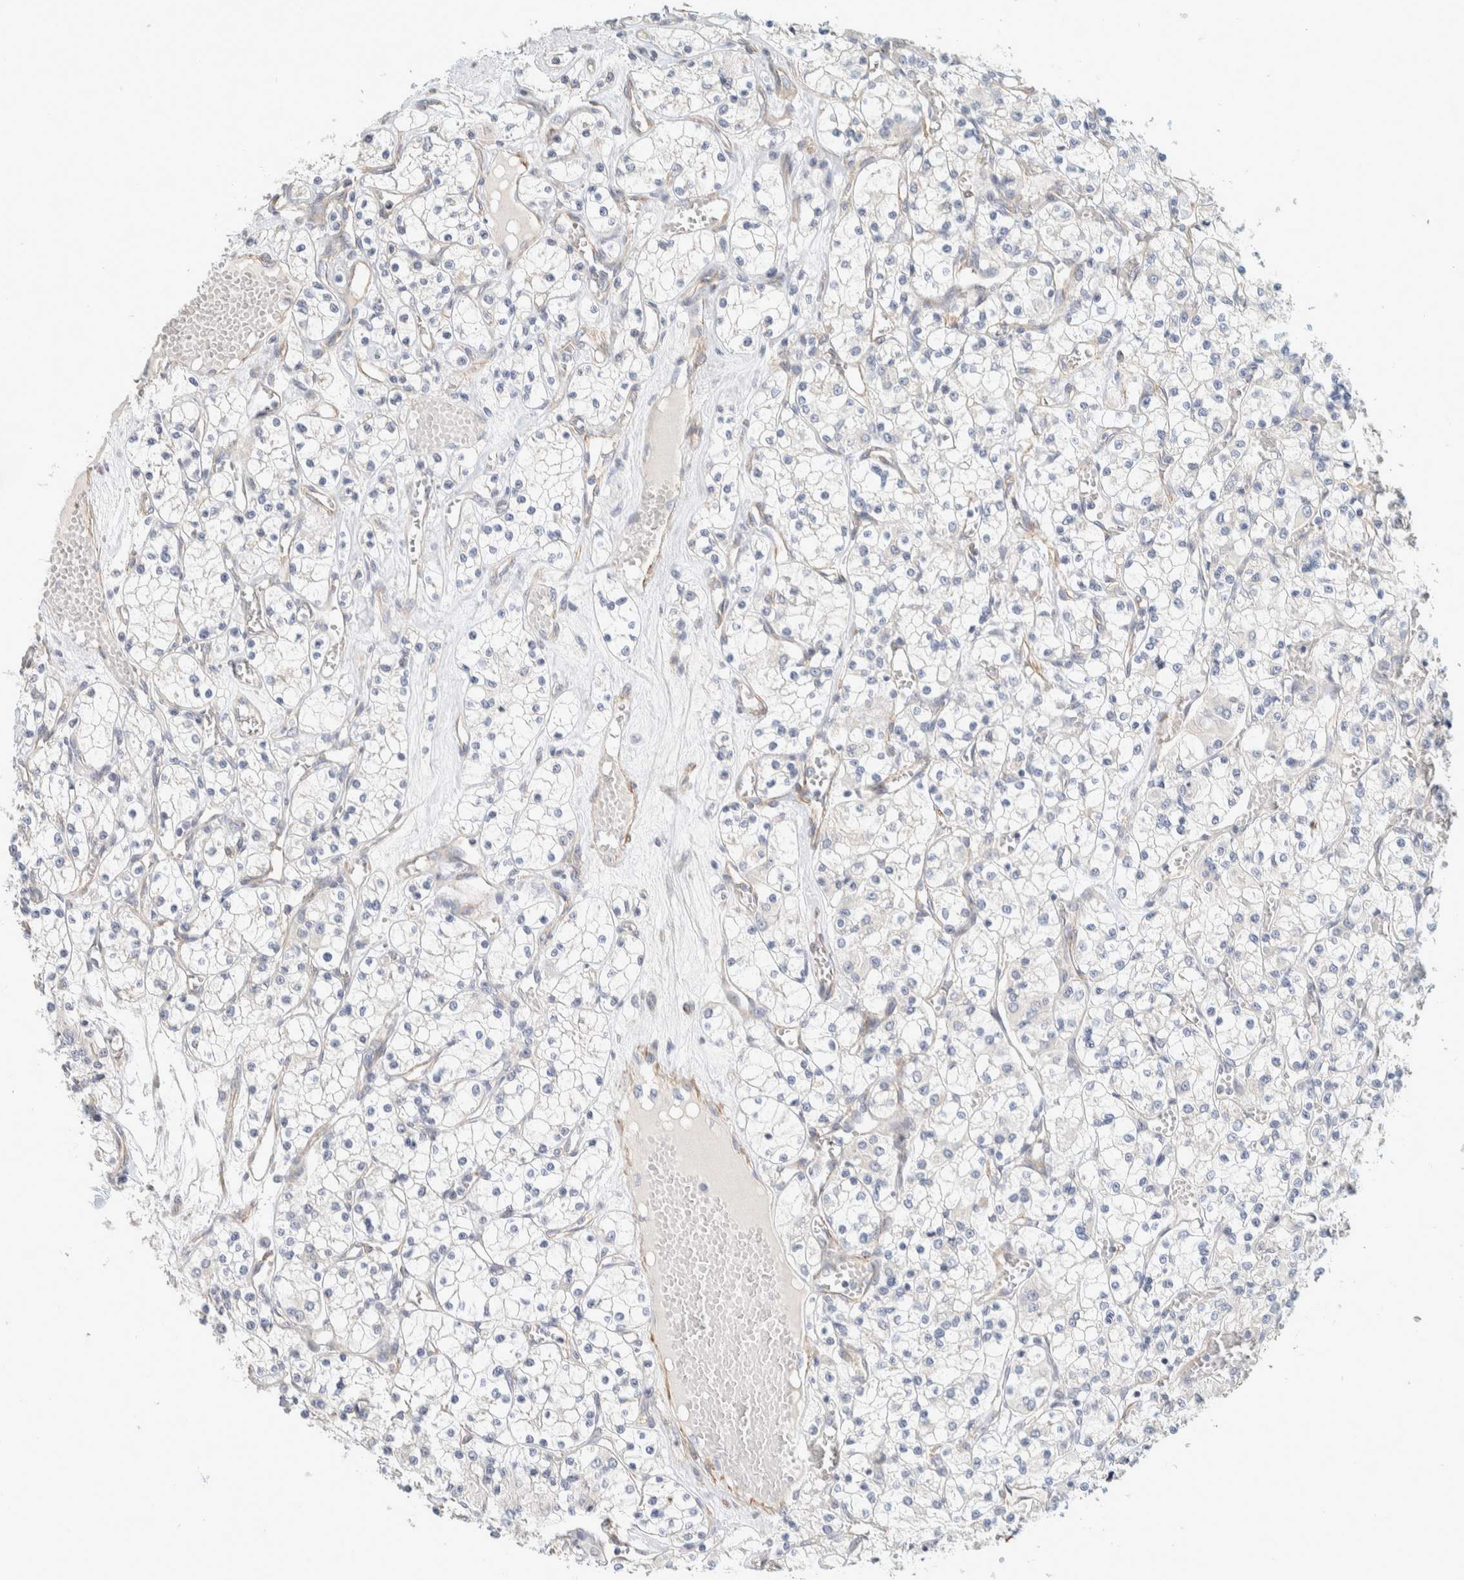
{"staining": {"intensity": "negative", "quantity": "none", "location": "none"}, "tissue": "renal cancer", "cell_type": "Tumor cells", "image_type": "cancer", "snomed": [{"axis": "morphology", "description": "Adenocarcinoma, NOS"}, {"axis": "topography", "description": "Kidney"}], "caption": "An immunohistochemistry image of renal cancer is shown. There is no staining in tumor cells of renal cancer. (DAB (3,3'-diaminobenzidine) immunohistochemistry, high magnification).", "gene": "CDR2", "patient": {"sex": "female", "age": 59}}